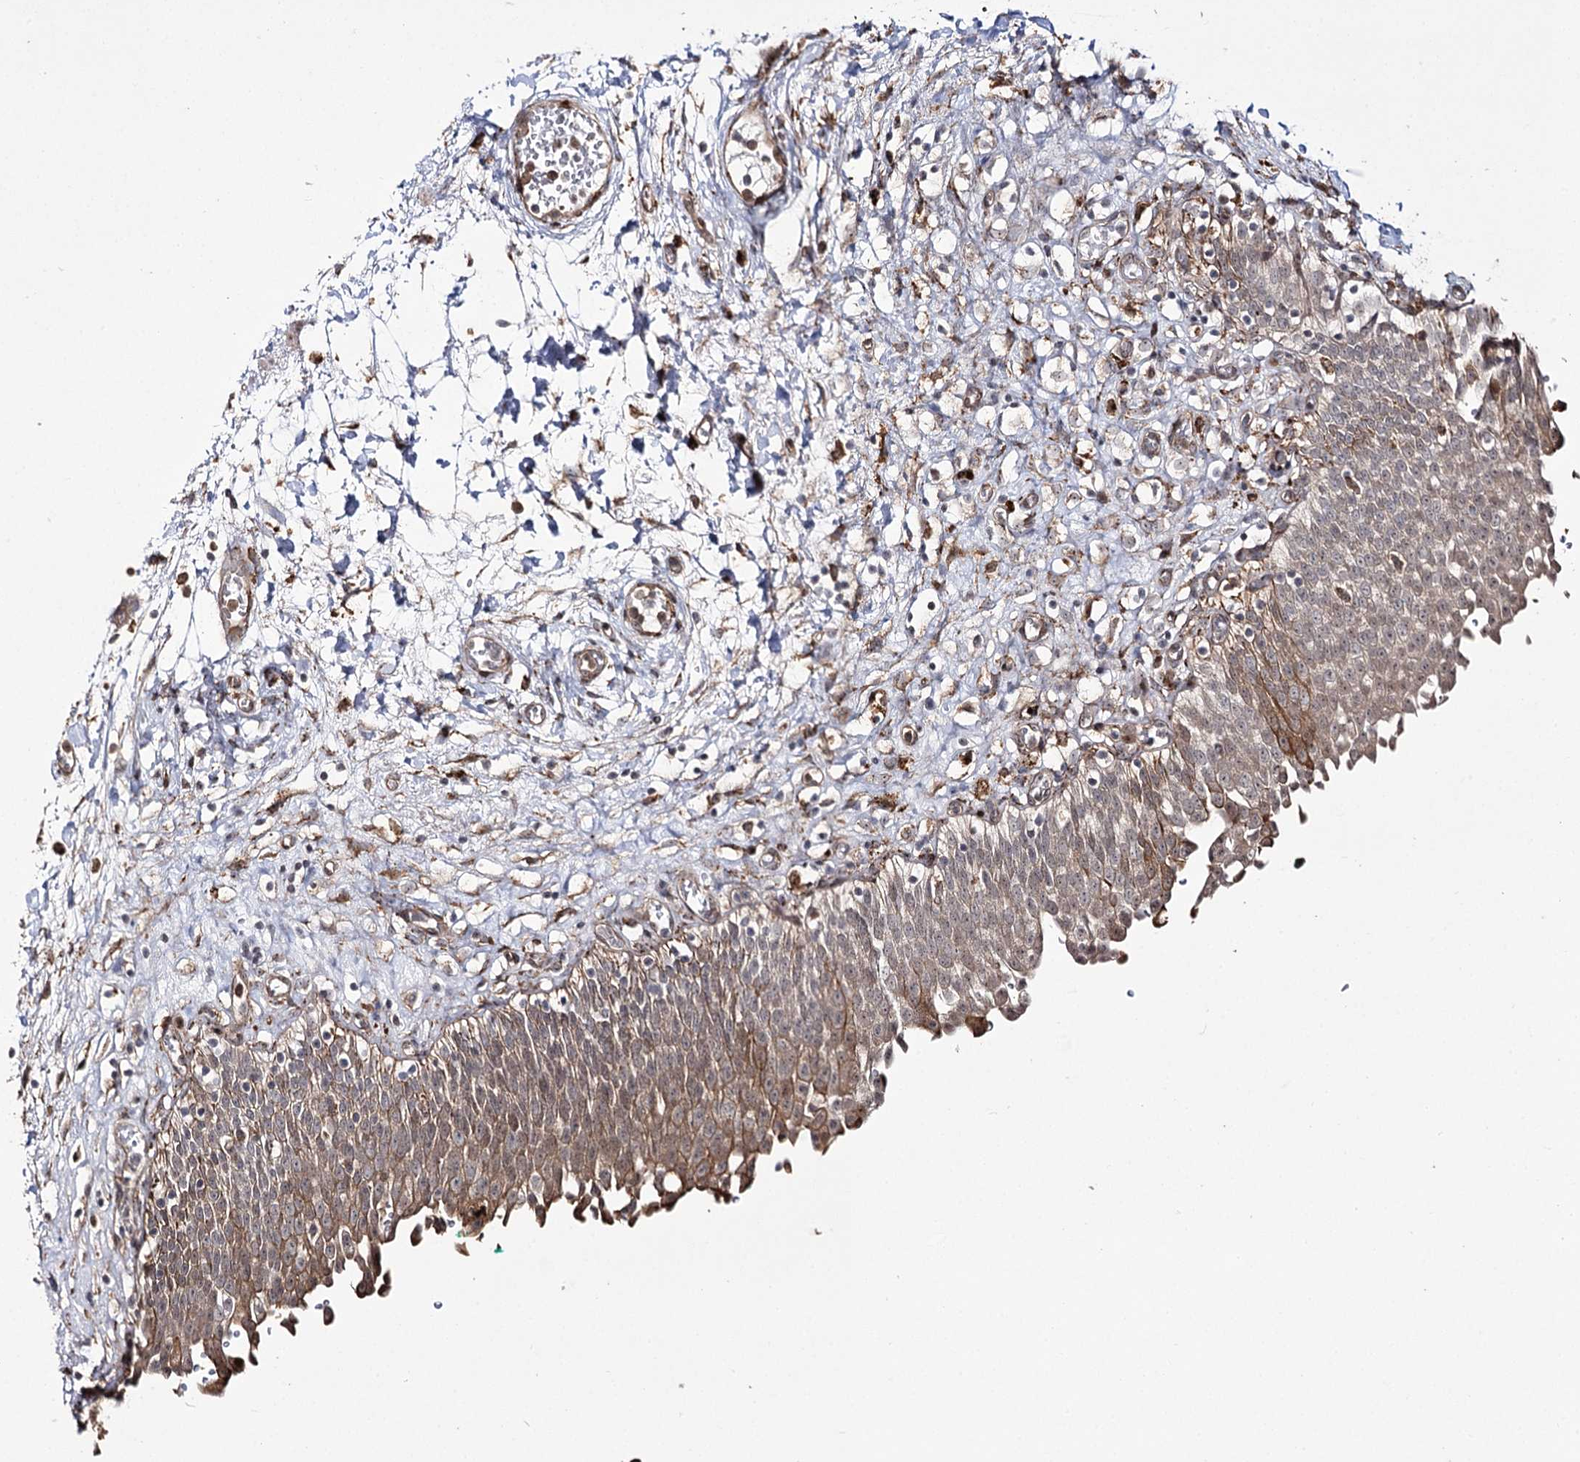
{"staining": {"intensity": "moderate", "quantity": ">75%", "location": "cytoplasmic/membranous"}, "tissue": "urinary bladder", "cell_type": "Urothelial cells", "image_type": "normal", "snomed": [{"axis": "morphology", "description": "Urothelial carcinoma, High grade"}, {"axis": "topography", "description": "Urinary bladder"}], "caption": "Moderate cytoplasmic/membranous protein staining is appreciated in about >75% of urothelial cells in urinary bladder.", "gene": "FANCL", "patient": {"sex": "male", "age": 46}}